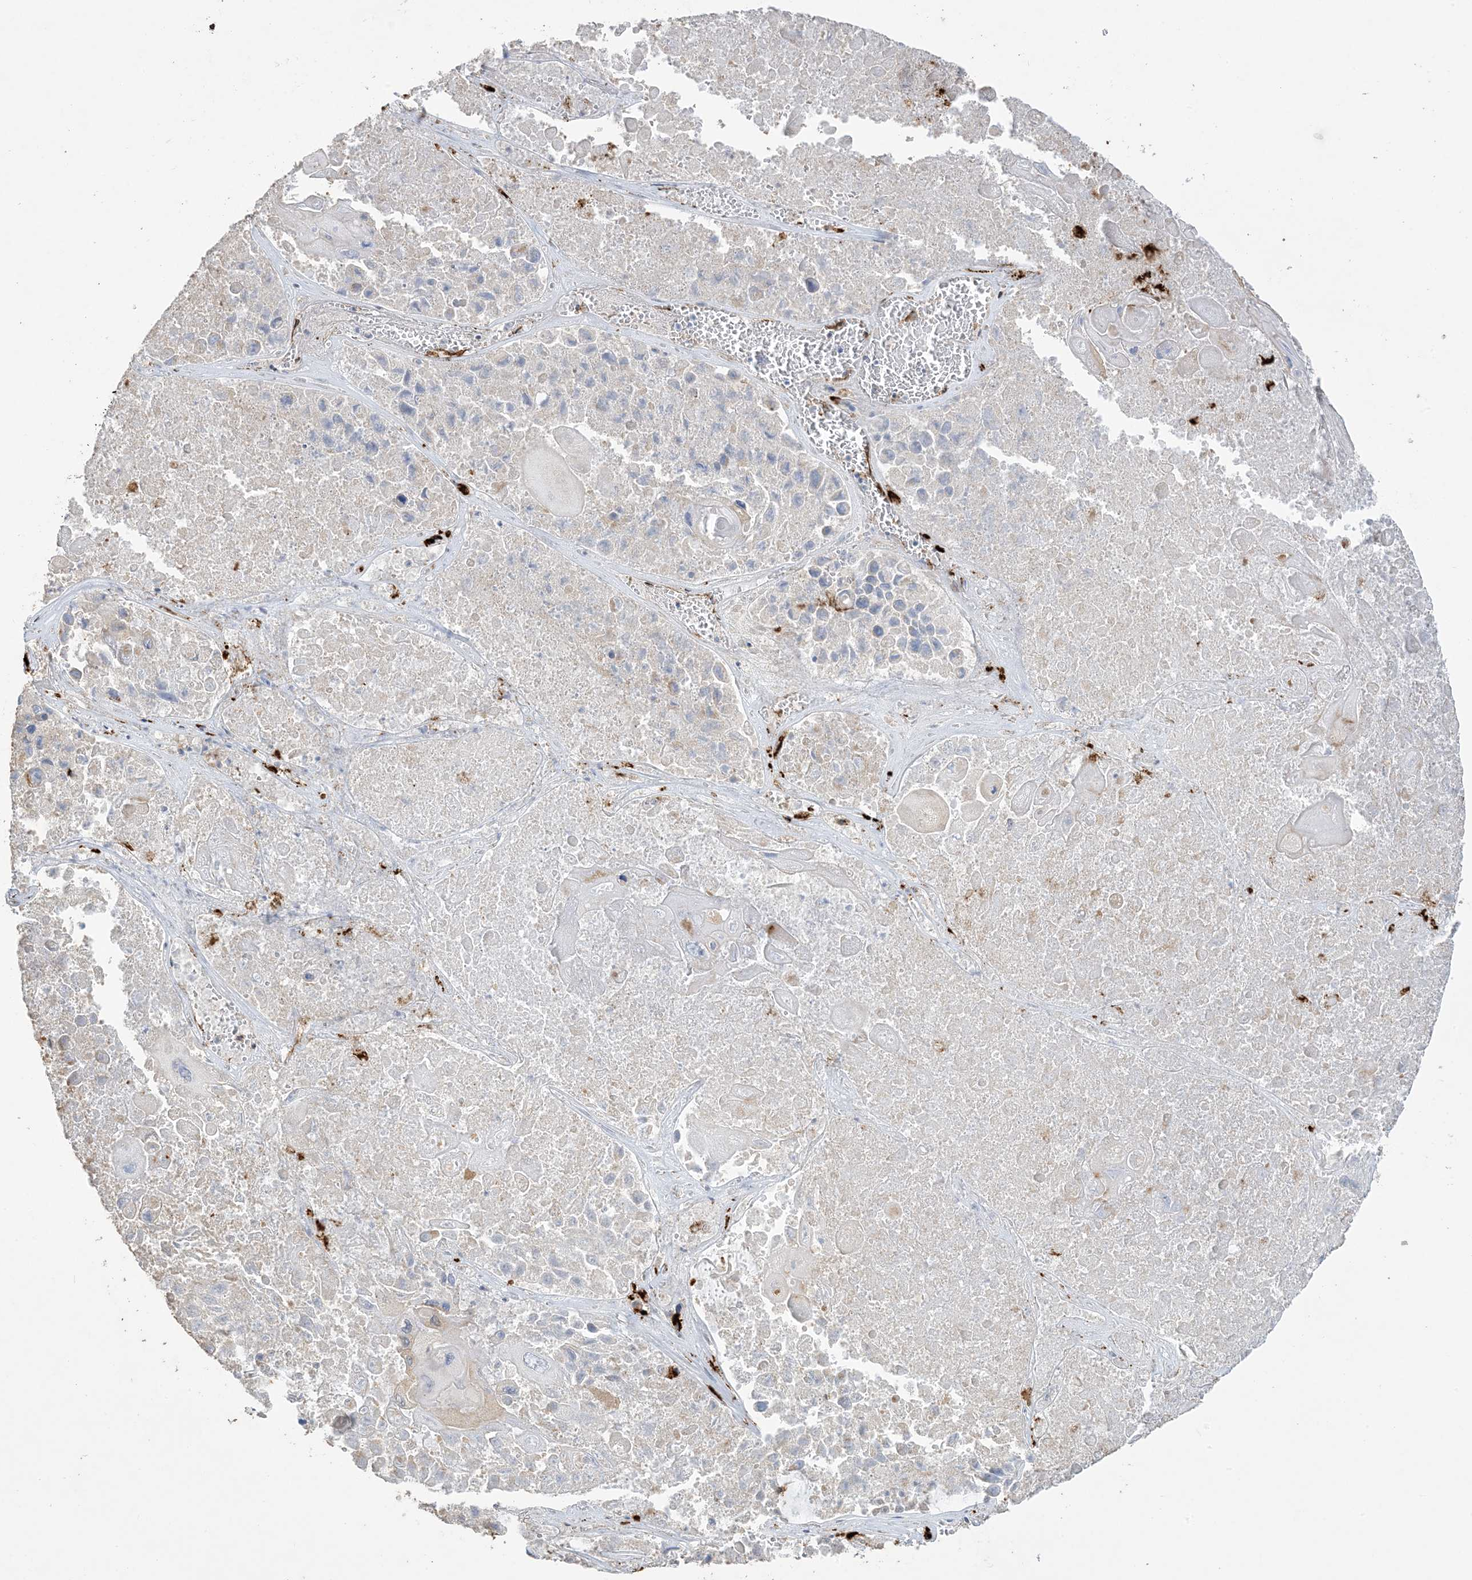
{"staining": {"intensity": "negative", "quantity": "none", "location": "none"}, "tissue": "lung cancer", "cell_type": "Tumor cells", "image_type": "cancer", "snomed": [{"axis": "morphology", "description": "Squamous cell carcinoma, NOS"}, {"axis": "topography", "description": "Lung"}], "caption": "Lung squamous cell carcinoma was stained to show a protein in brown. There is no significant expression in tumor cells. (Immunohistochemistry, brightfield microscopy, high magnification).", "gene": "AGA", "patient": {"sex": "male", "age": 61}}